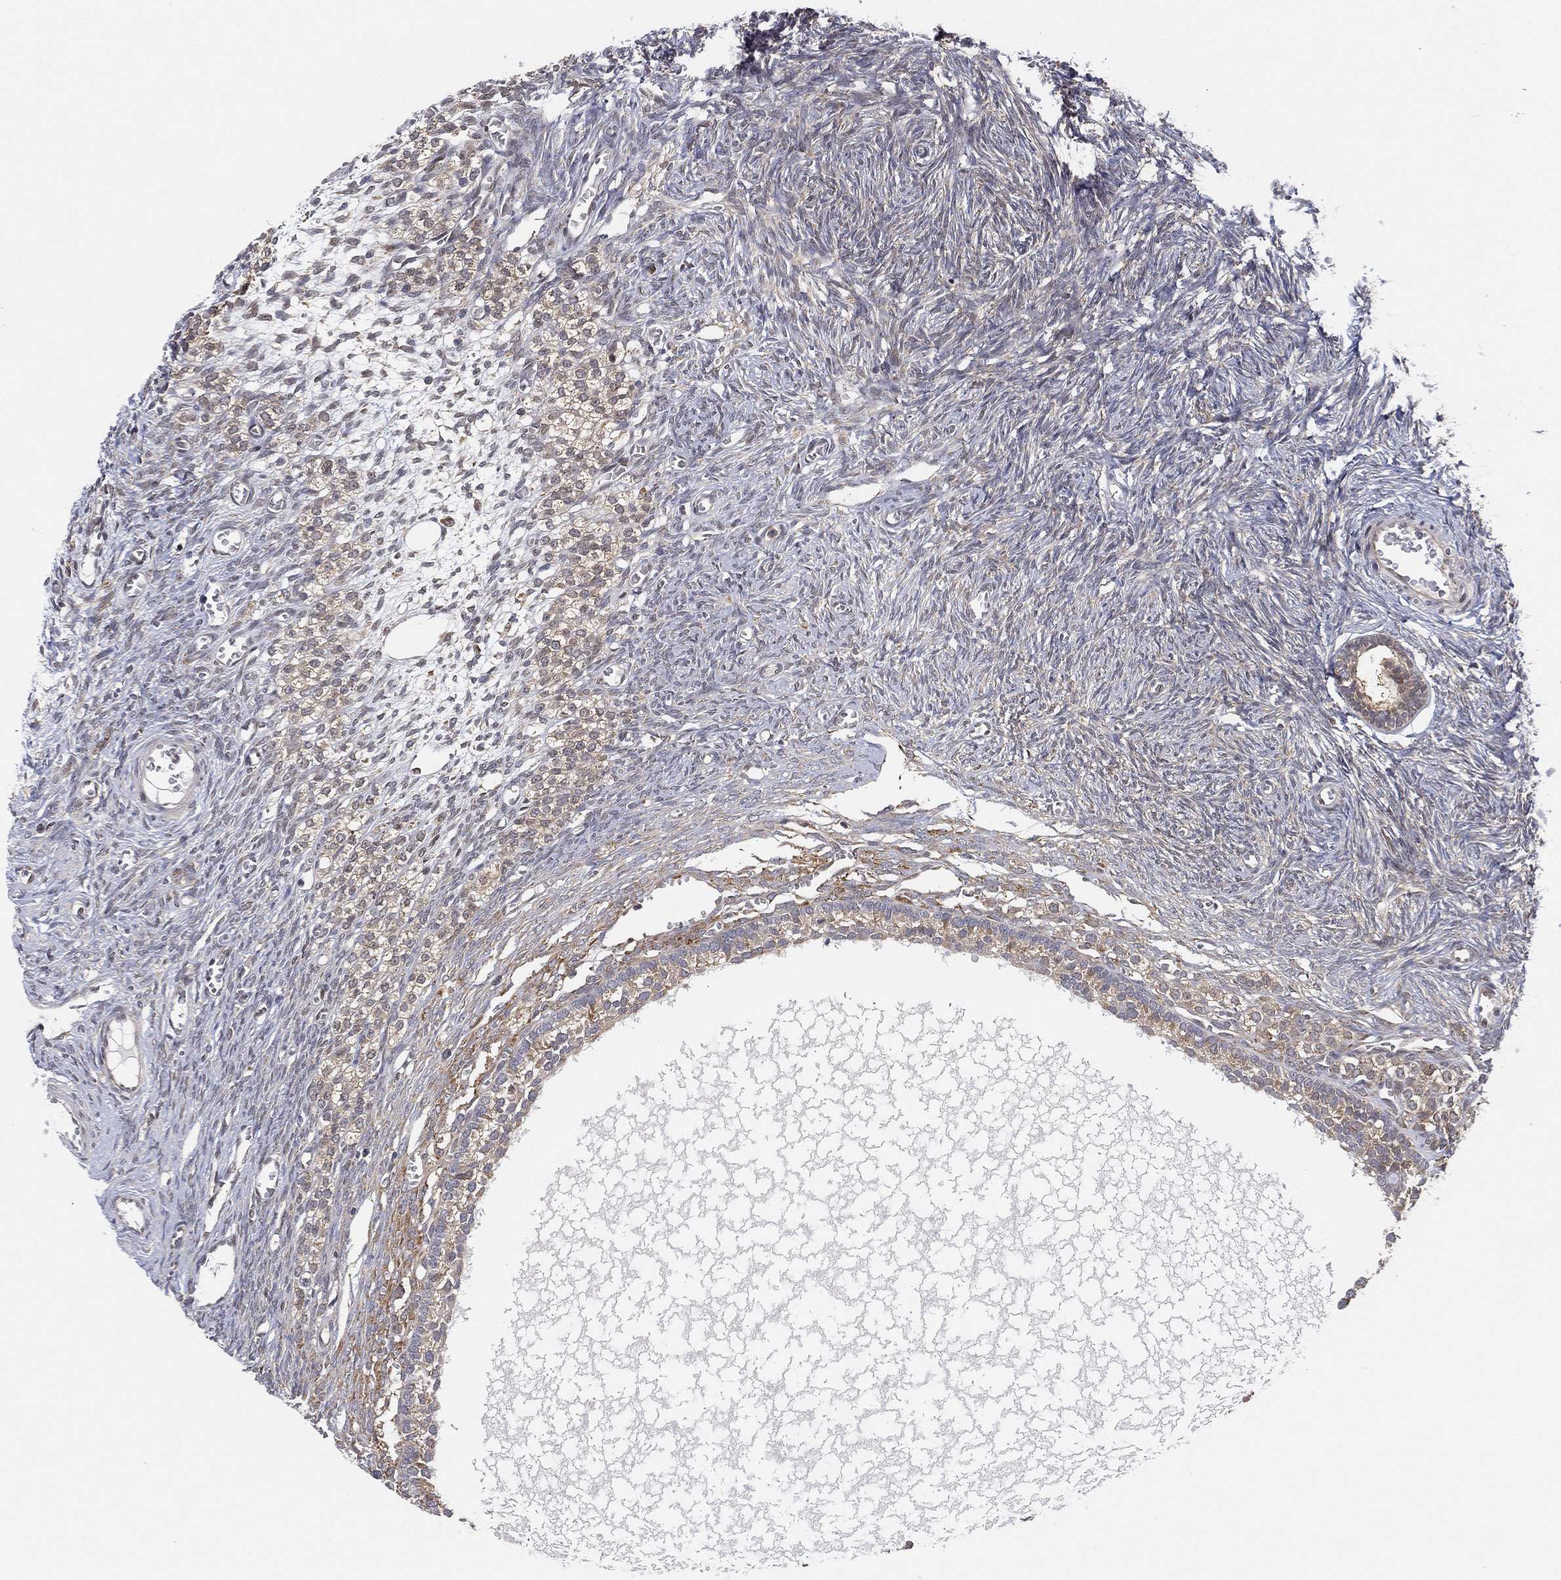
{"staining": {"intensity": "negative", "quantity": "none", "location": "none"}, "tissue": "ovary", "cell_type": "Follicle cells", "image_type": "normal", "snomed": [{"axis": "morphology", "description": "Normal tissue, NOS"}, {"axis": "topography", "description": "Ovary"}], "caption": "High magnification brightfield microscopy of normal ovary stained with DAB (brown) and counterstained with hematoxylin (blue): follicle cells show no significant staining.", "gene": "TMTC4", "patient": {"sex": "female", "age": 27}}